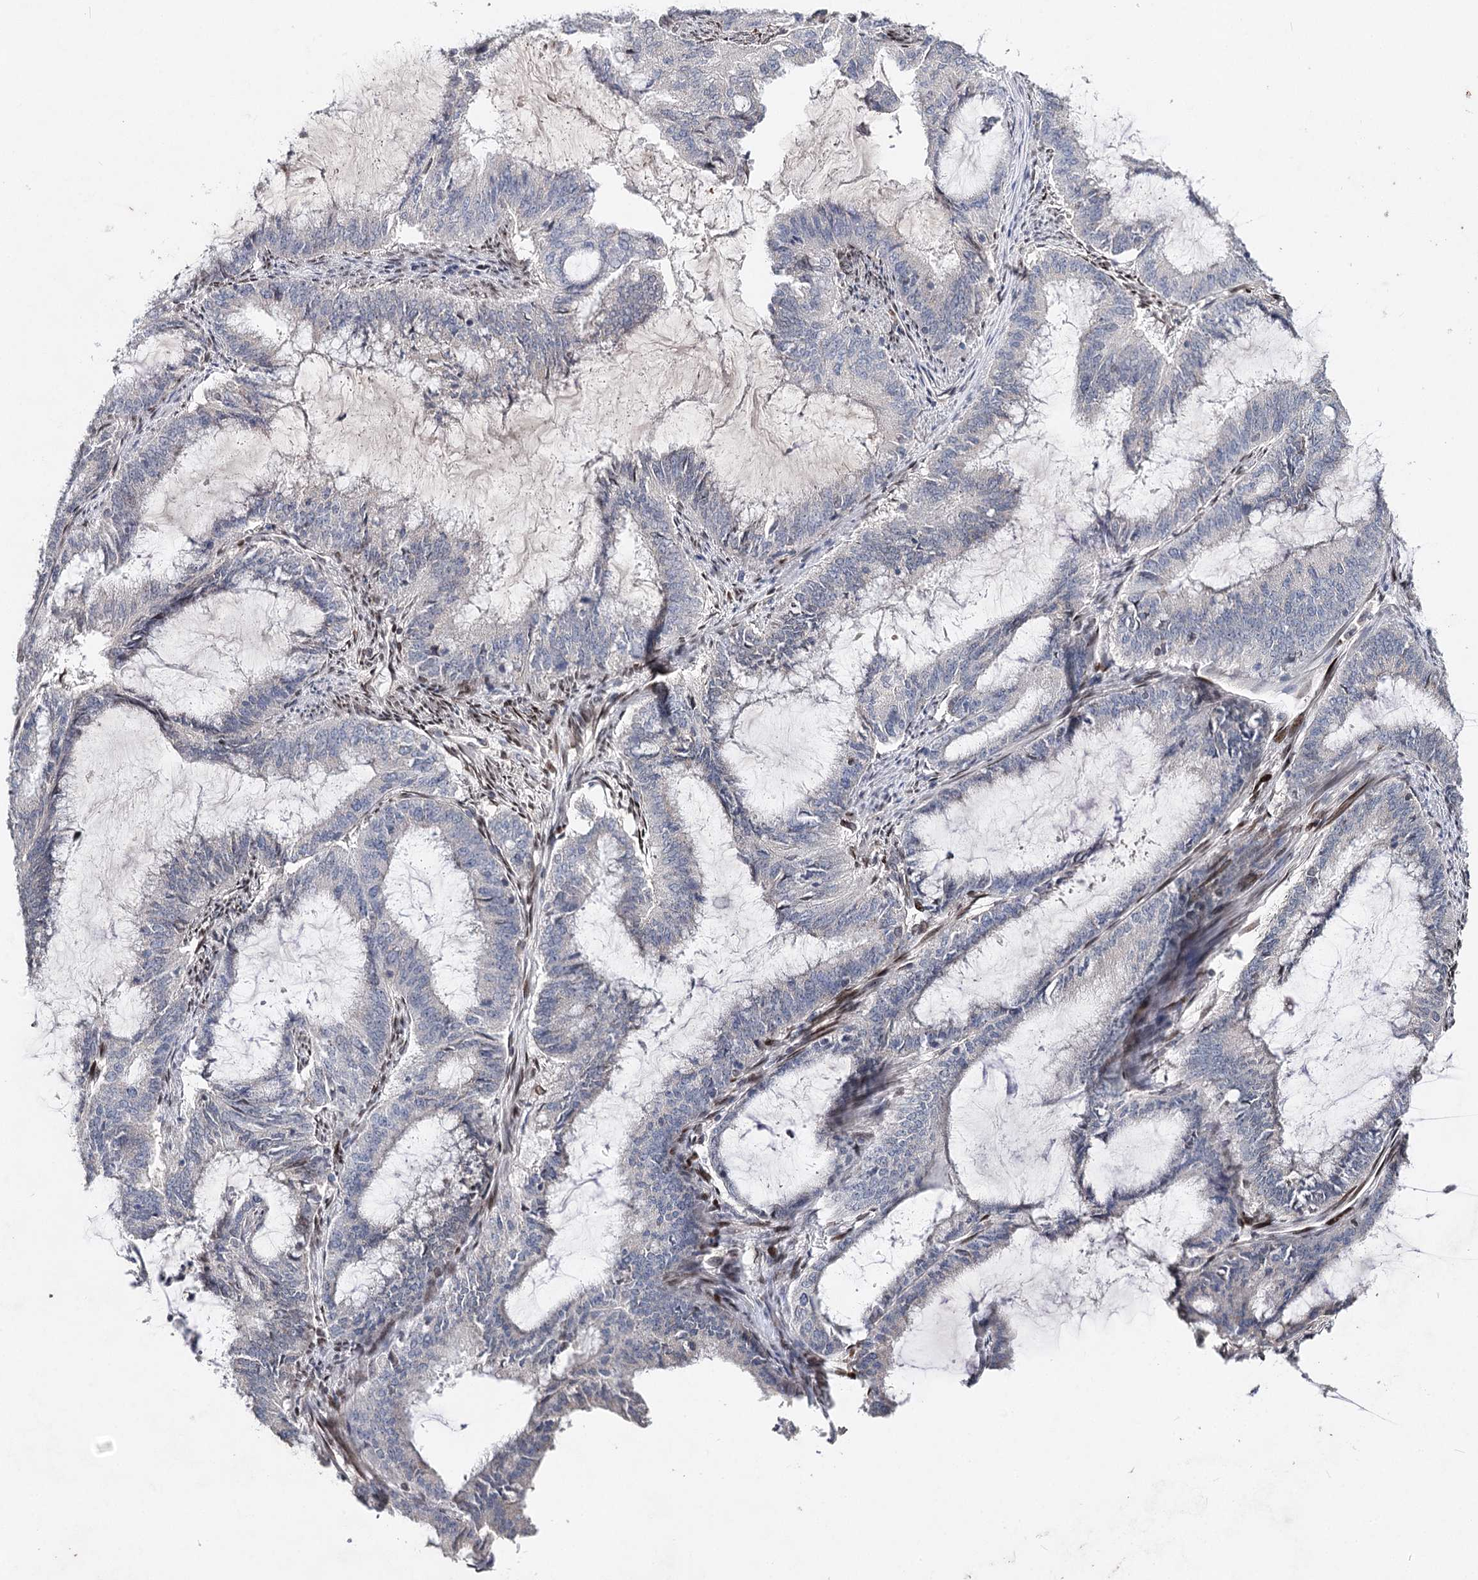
{"staining": {"intensity": "negative", "quantity": "none", "location": "none"}, "tissue": "endometrial cancer", "cell_type": "Tumor cells", "image_type": "cancer", "snomed": [{"axis": "morphology", "description": "Adenocarcinoma, NOS"}, {"axis": "topography", "description": "Endometrium"}], "caption": "This histopathology image is of endometrial cancer stained with IHC to label a protein in brown with the nuclei are counter-stained blue. There is no staining in tumor cells. (DAB immunohistochemistry visualized using brightfield microscopy, high magnification).", "gene": "FRMD4A", "patient": {"sex": "female", "age": 51}}